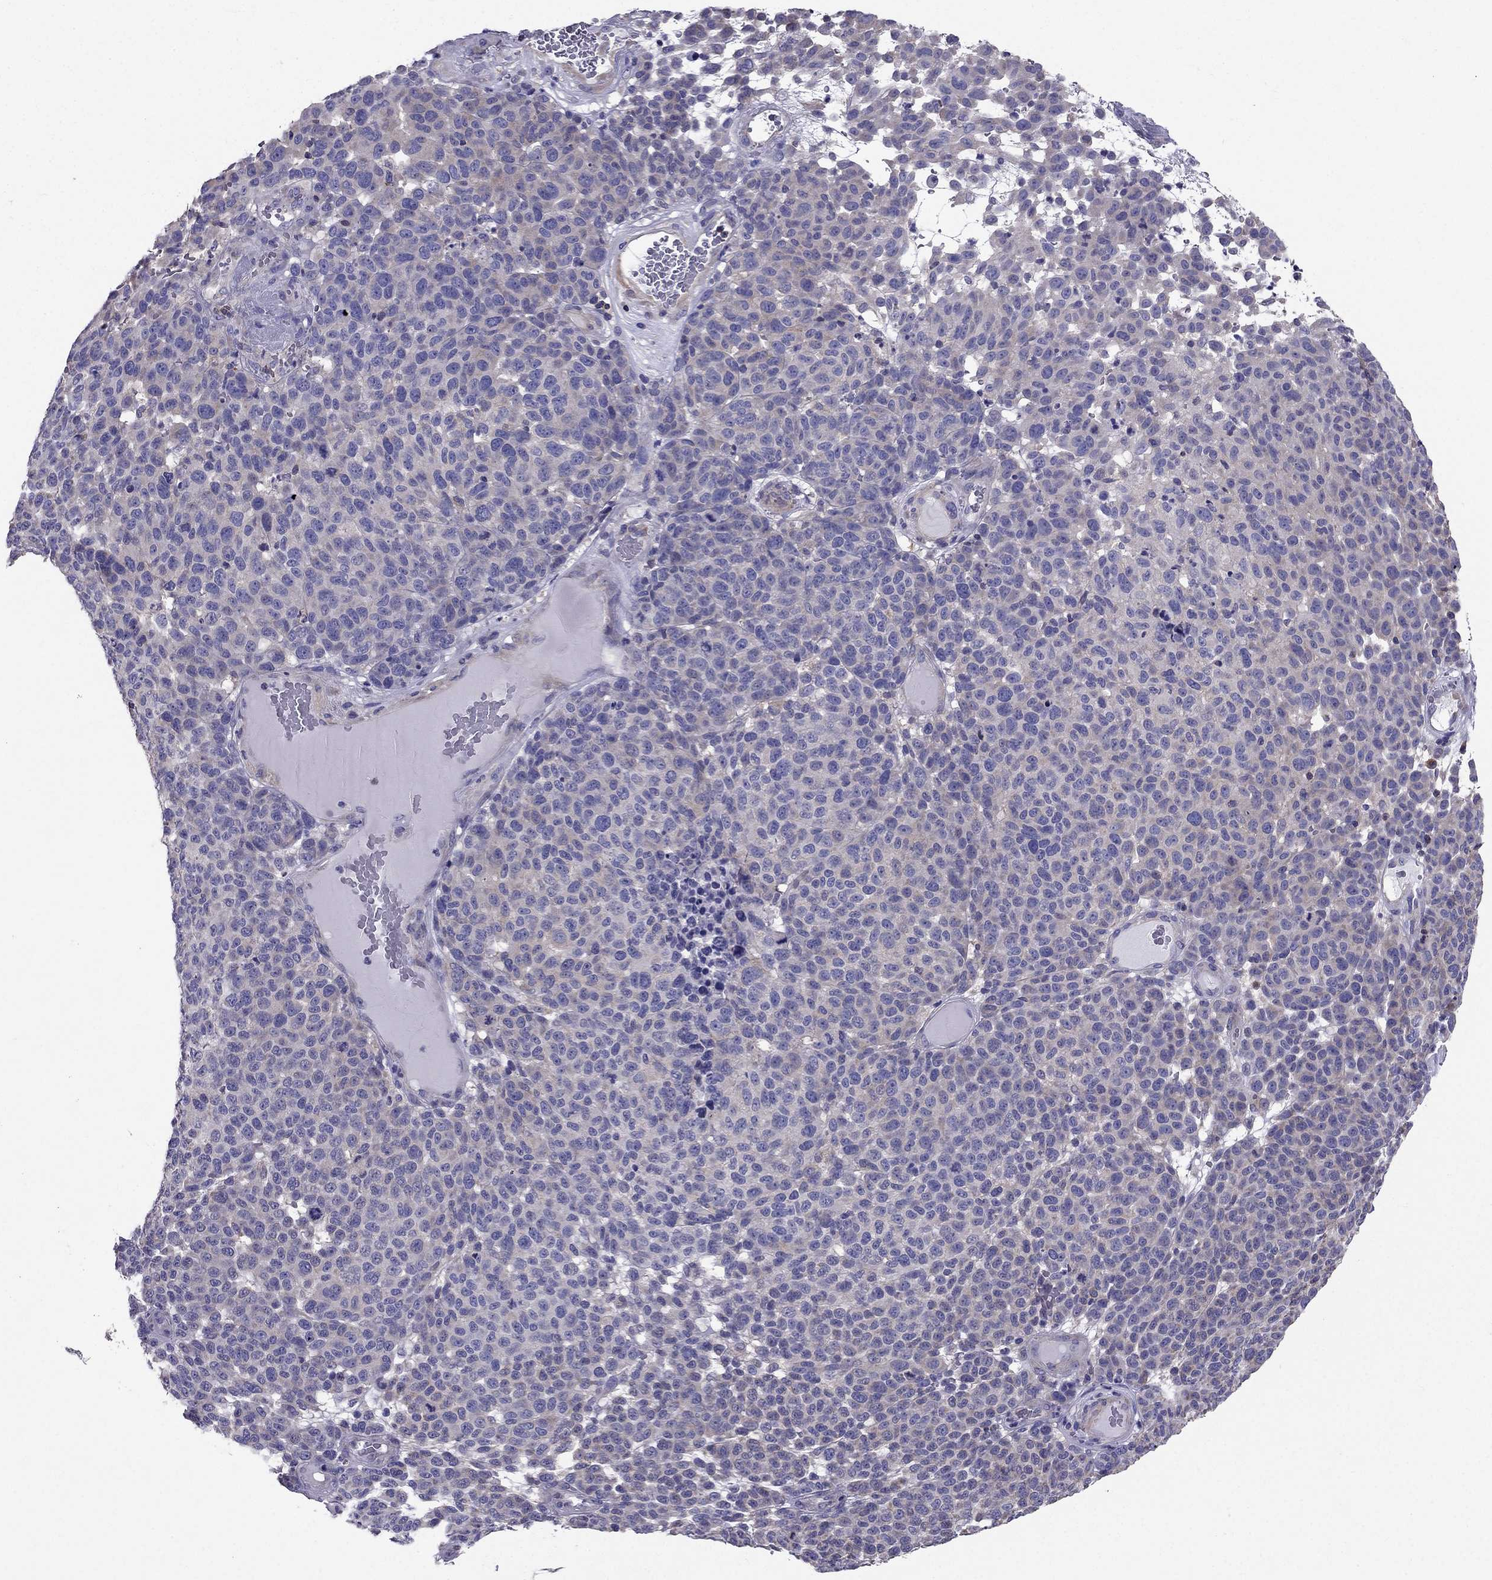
{"staining": {"intensity": "weak", "quantity": "<25%", "location": "cytoplasmic/membranous"}, "tissue": "melanoma", "cell_type": "Tumor cells", "image_type": "cancer", "snomed": [{"axis": "morphology", "description": "Malignant melanoma, NOS"}, {"axis": "topography", "description": "Skin"}], "caption": "High magnification brightfield microscopy of malignant melanoma stained with DAB (3,3'-diaminobenzidine) (brown) and counterstained with hematoxylin (blue): tumor cells show no significant staining.", "gene": "AAK1", "patient": {"sex": "male", "age": 59}}